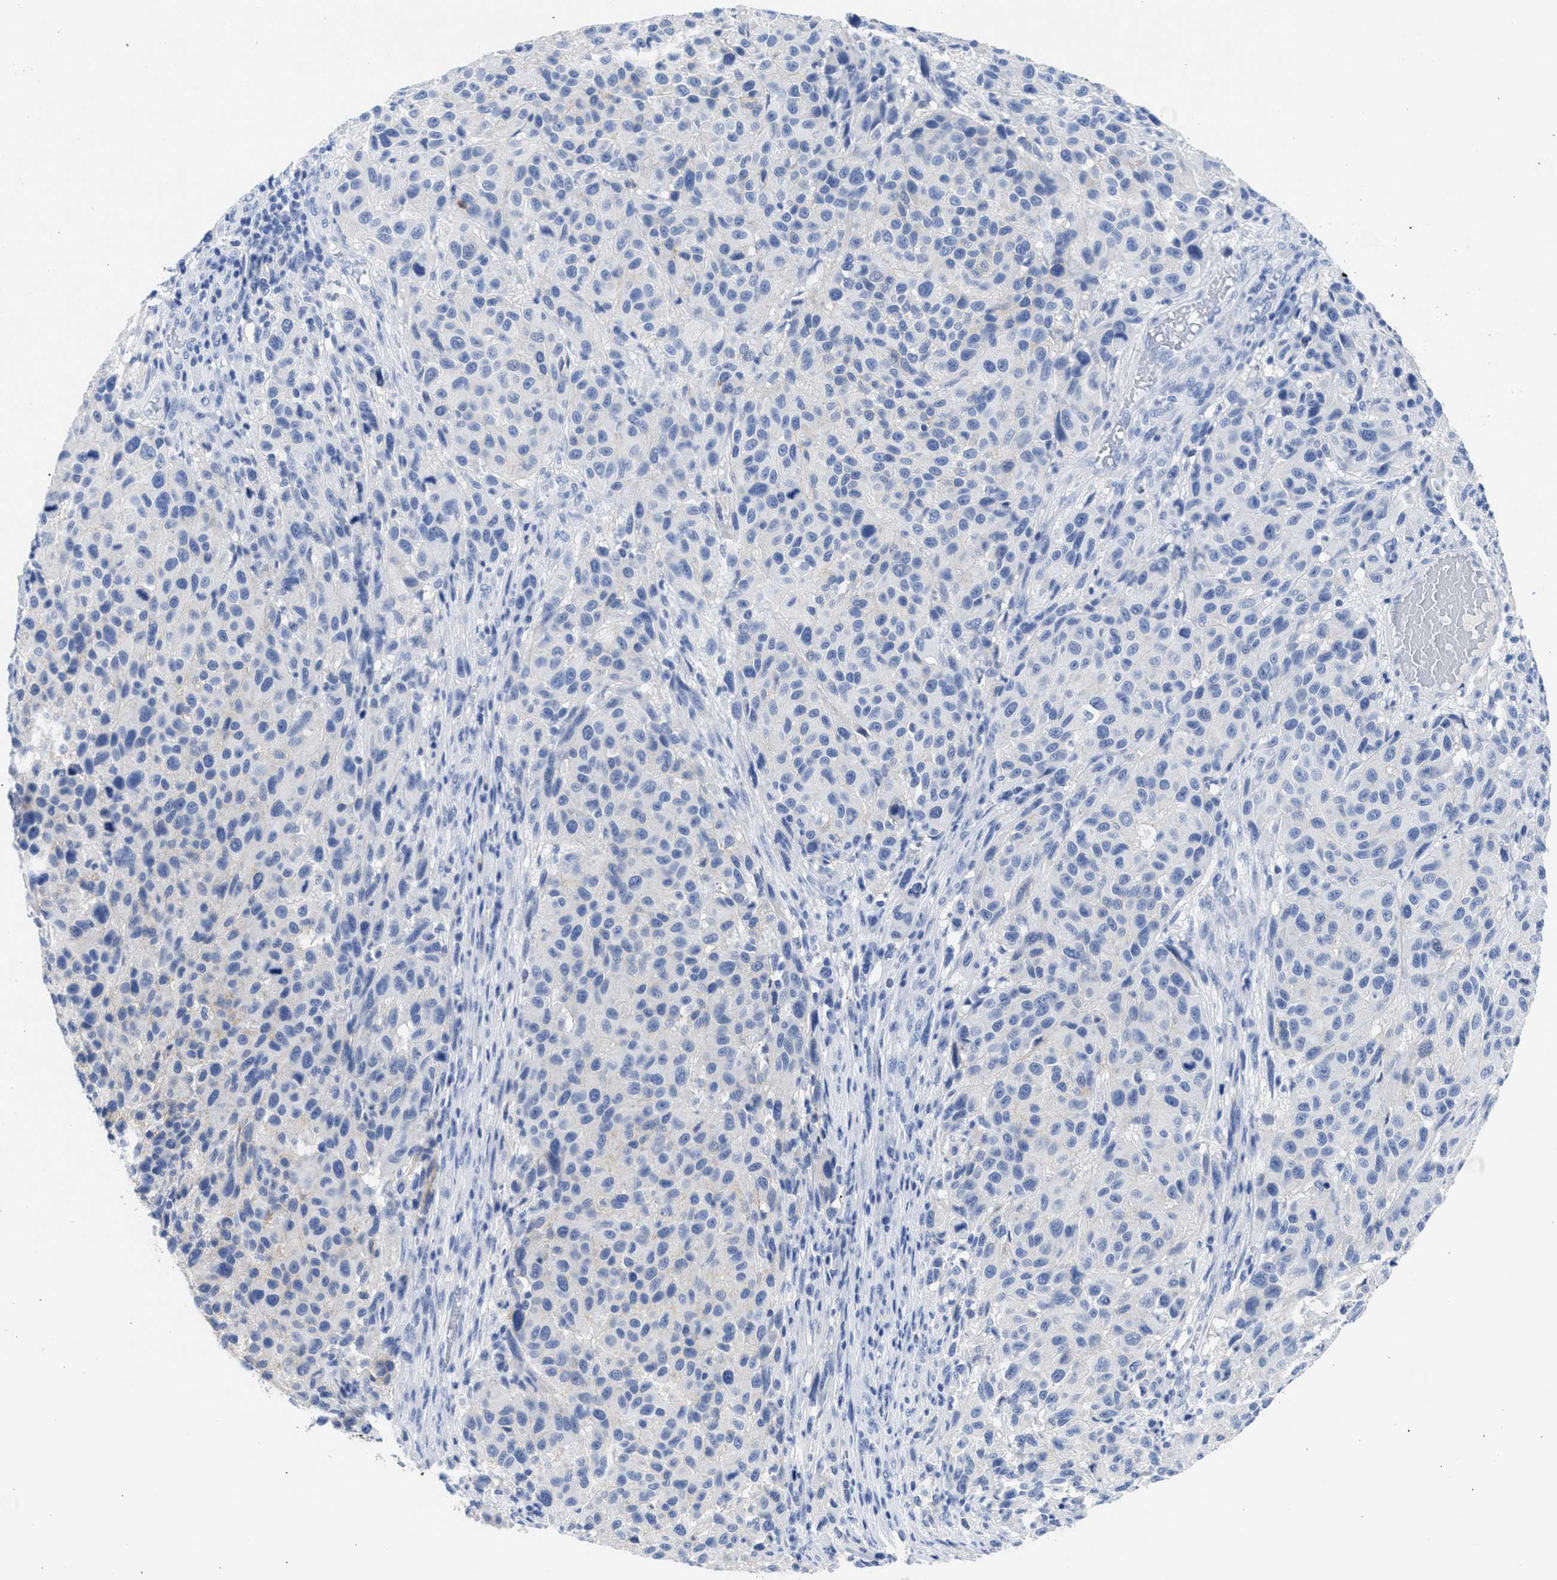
{"staining": {"intensity": "negative", "quantity": "none", "location": "none"}, "tissue": "melanoma", "cell_type": "Tumor cells", "image_type": "cancer", "snomed": [{"axis": "morphology", "description": "Malignant melanoma, Metastatic site"}, {"axis": "topography", "description": "Lymph node"}], "caption": "Immunohistochemical staining of malignant melanoma (metastatic site) demonstrates no significant positivity in tumor cells.", "gene": "NCAM1", "patient": {"sex": "male", "age": 61}}